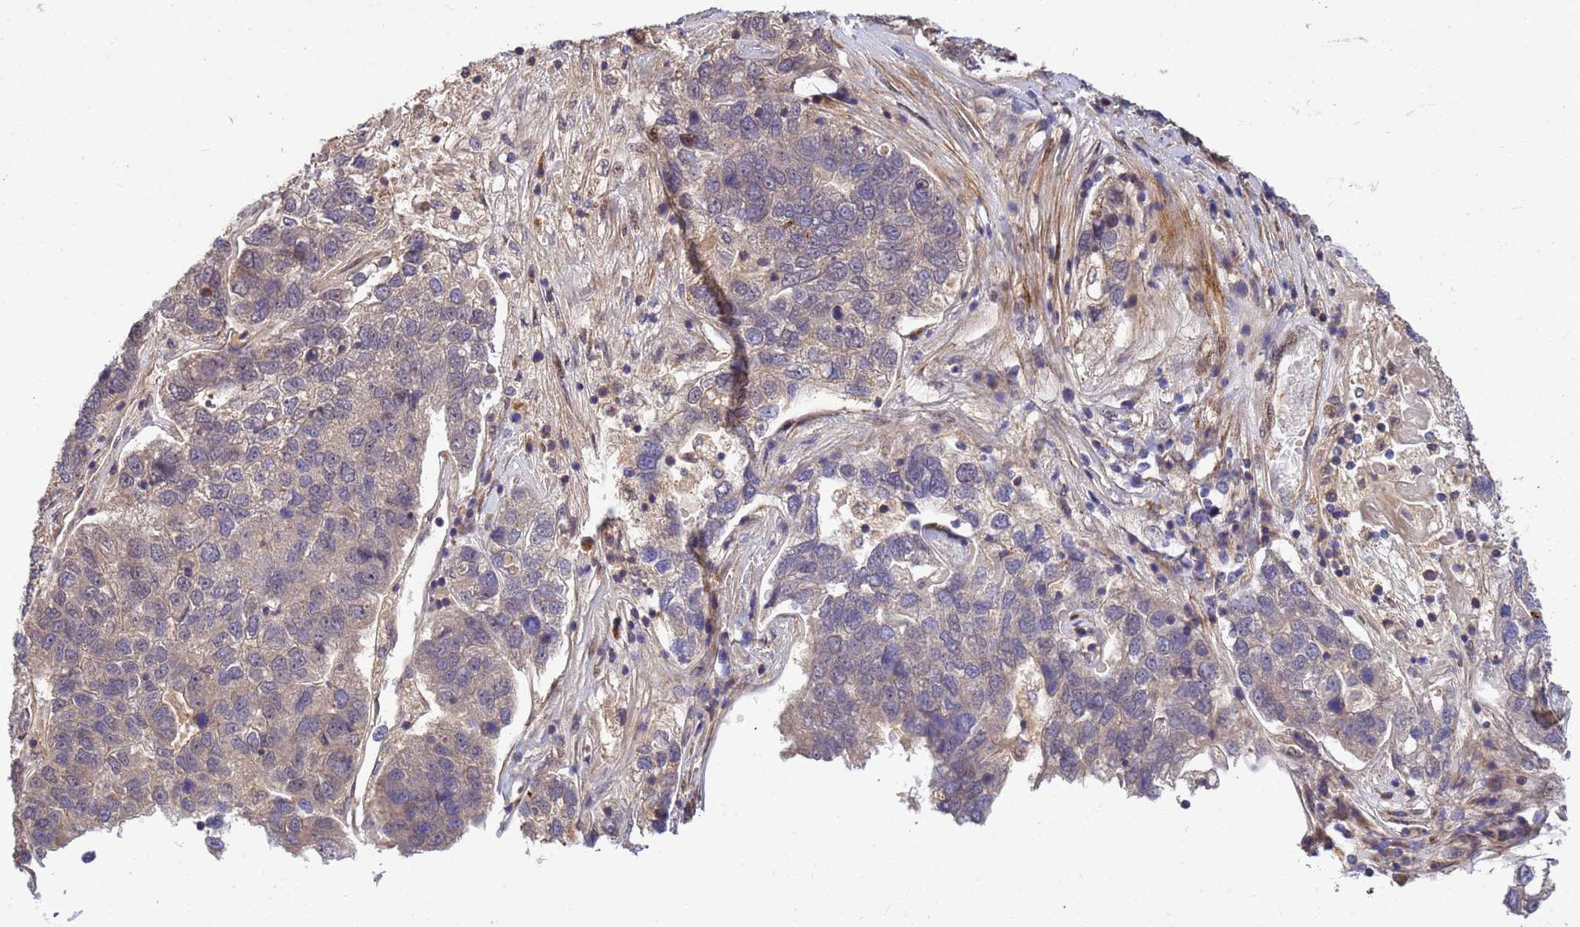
{"staining": {"intensity": "negative", "quantity": "none", "location": "none"}, "tissue": "pancreatic cancer", "cell_type": "Tumor cells", "image_type": "cancer", "snomed": [{"axis": "morphology", "description": "Adenocarcinoma, NOS"}, {"axis": "topography", "description": "Pancreas"}], "caption": "High power microscopy histopathology image of an IHC photomicrograph of adenocarcinoma (pancreatic), revealing no significant staining in tumor cells. The staining is performed using DAB (3,3'-diaminobenzidine) brown chromogen with nuclei counter-stained in using hematoxylin.", "gene": "DUS4L", "patient": {"sex": "female", "age": 61}}